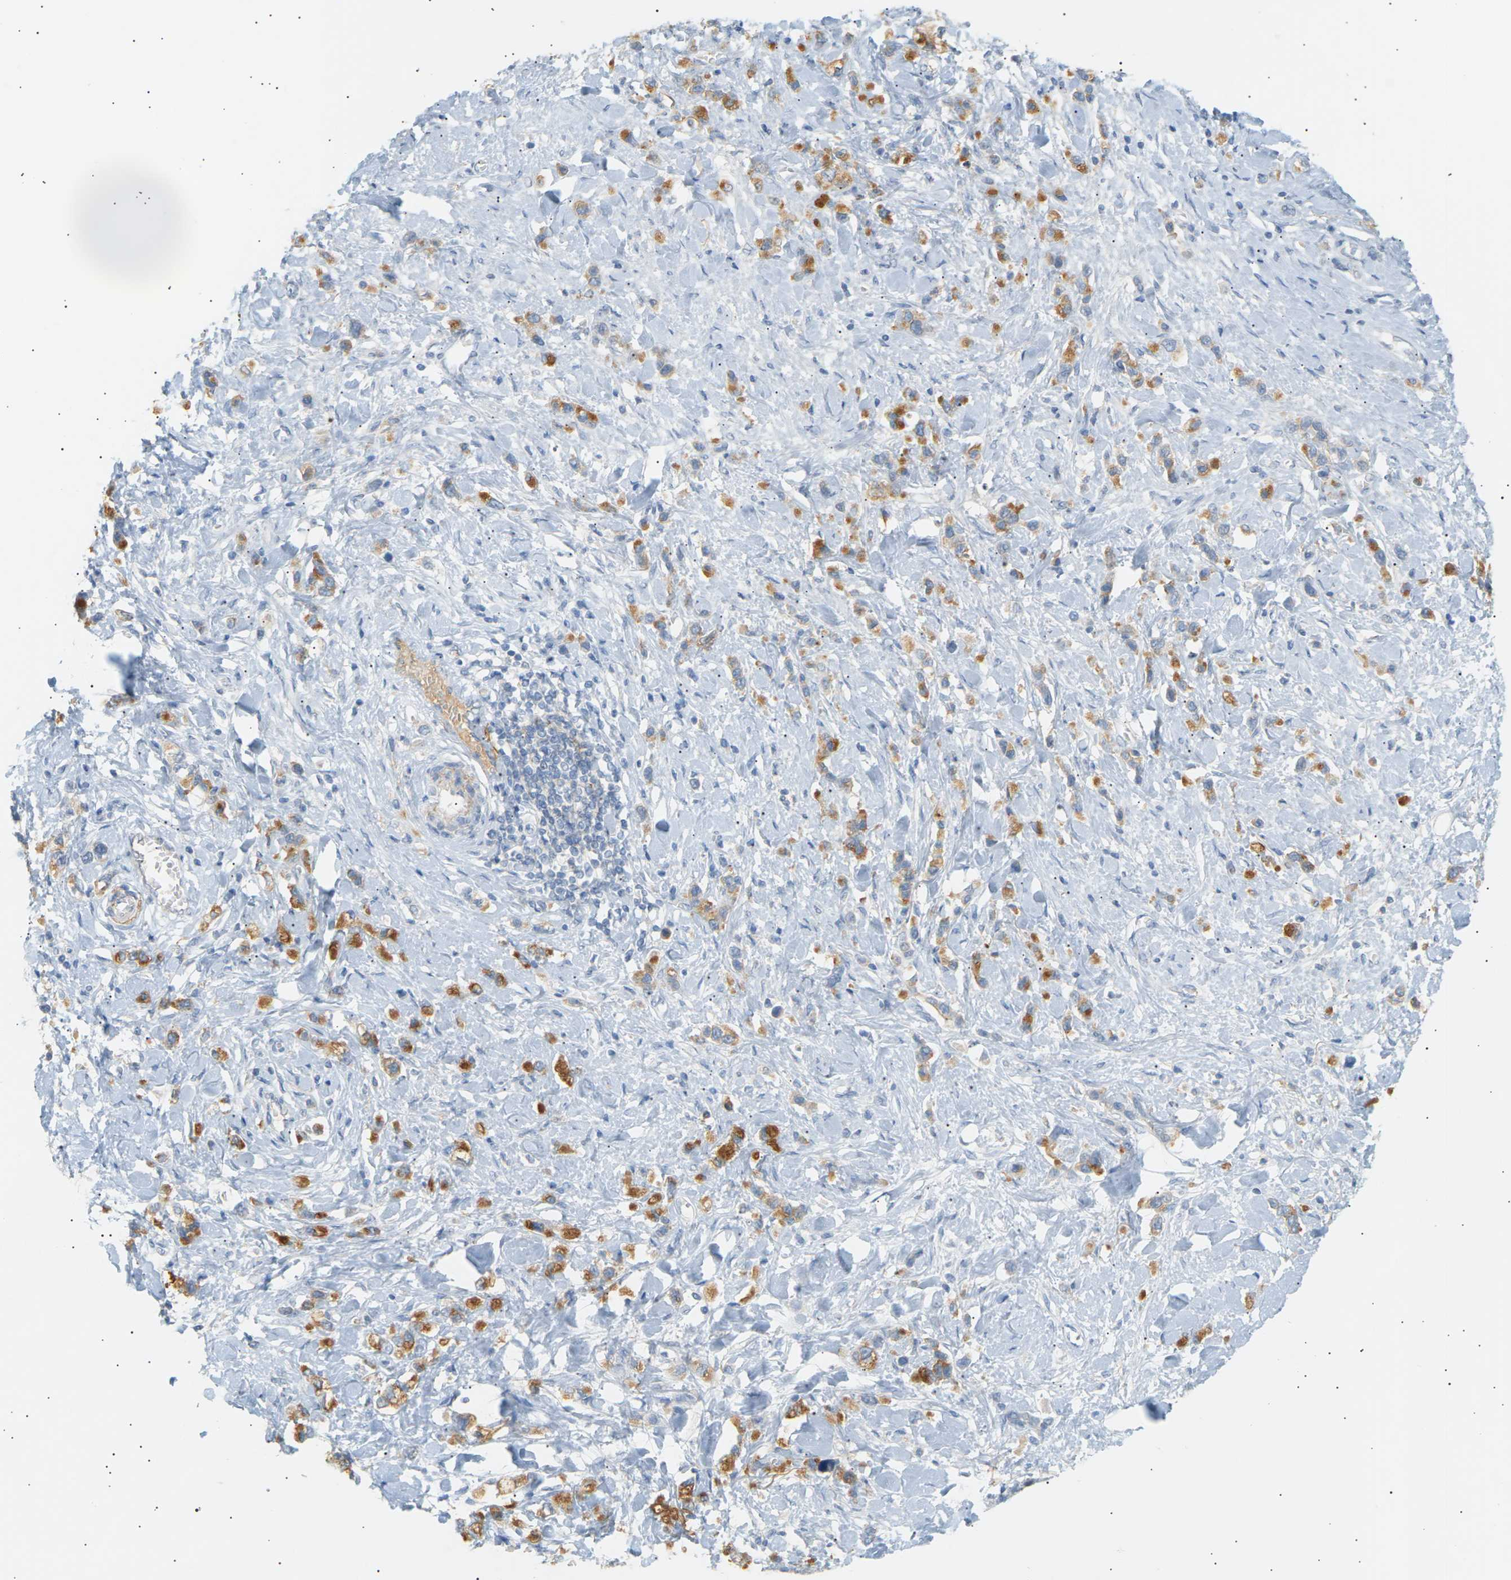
{"staining": {"intensity": "moderate", "quantity": ">75%", "location": "cytoplasmic/membranous"}, "tissue": "stomach cancer", "cell_type": "Tumor cells", "image_type": "cancer", "snomed": [{"axis": "morphology", "description": "Normal tissue, NOS"}, {"axis": "morphology", "description": "Adenocarcinoma, NOS"}, {"axis": "topography", "description": "Stomach, upper"}, {"axis": "topography", "description": "Stomach"}], "caption": "The histopathology image displays staining of stomach cancer, revealing moderate cytoplasmic/membranous protein expression (brown color) within tumor cells. (DAB = brown stain, brightfield microscopy at high magnification).", "gene": "CLU", "patient": {"sex": "female", "age": 65}}